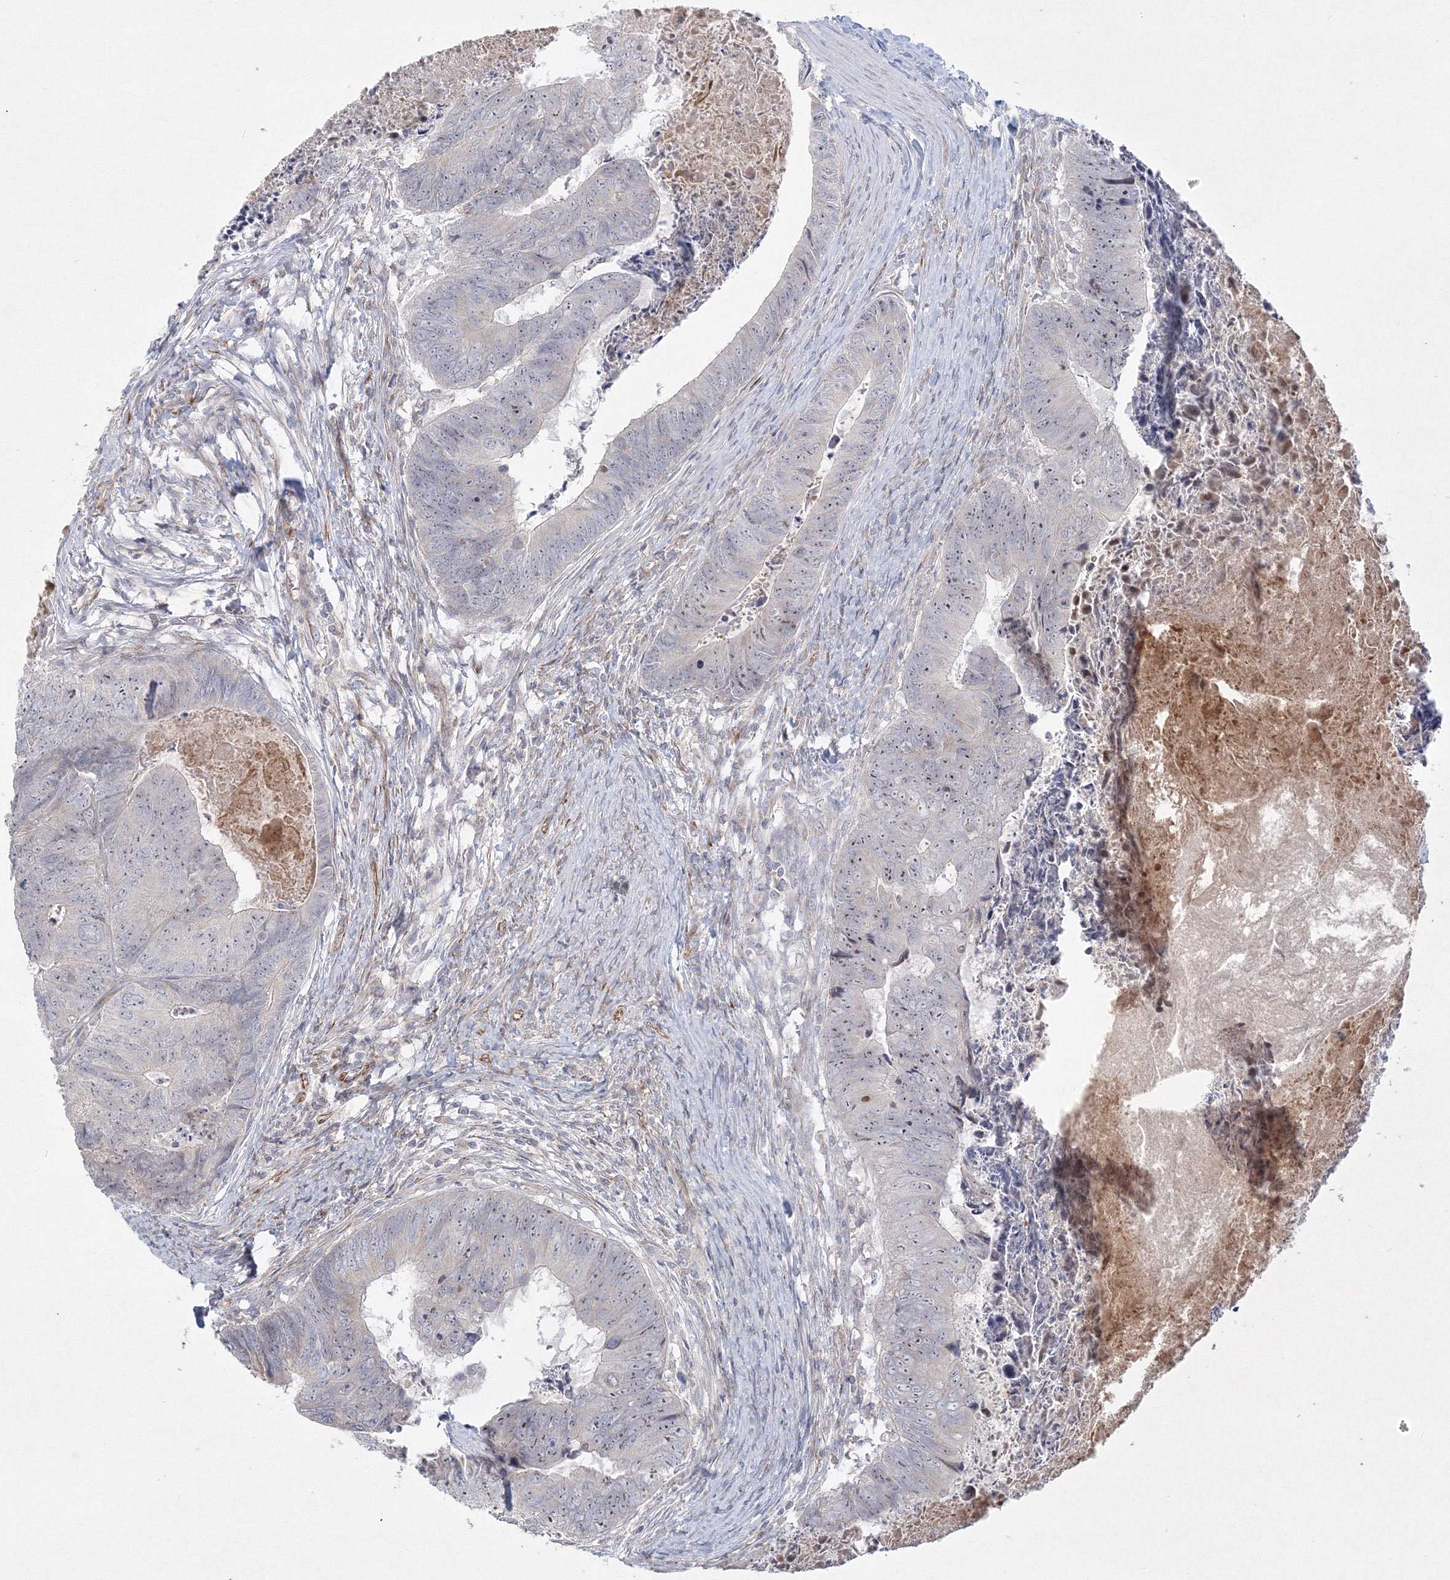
{"staining": {"intensity": "negative", "quantity": "none", "location": "none"}, "tissue": "colorectal cancer", "cell_type": "Tumor cells", "image_type": "cancer", "snomed": [{"axis": "morphology", "description": "Adenocarcinoma, NOS"}, {"axis": "topography", "description": "Colon"}], "caption": "Colorectal cancer stained for a protein using immunohistochemistry (IHC) demonstrates no expression tumor cells.", "gene": "WDR49", "patient": {"sex": "female", "age": 67}}